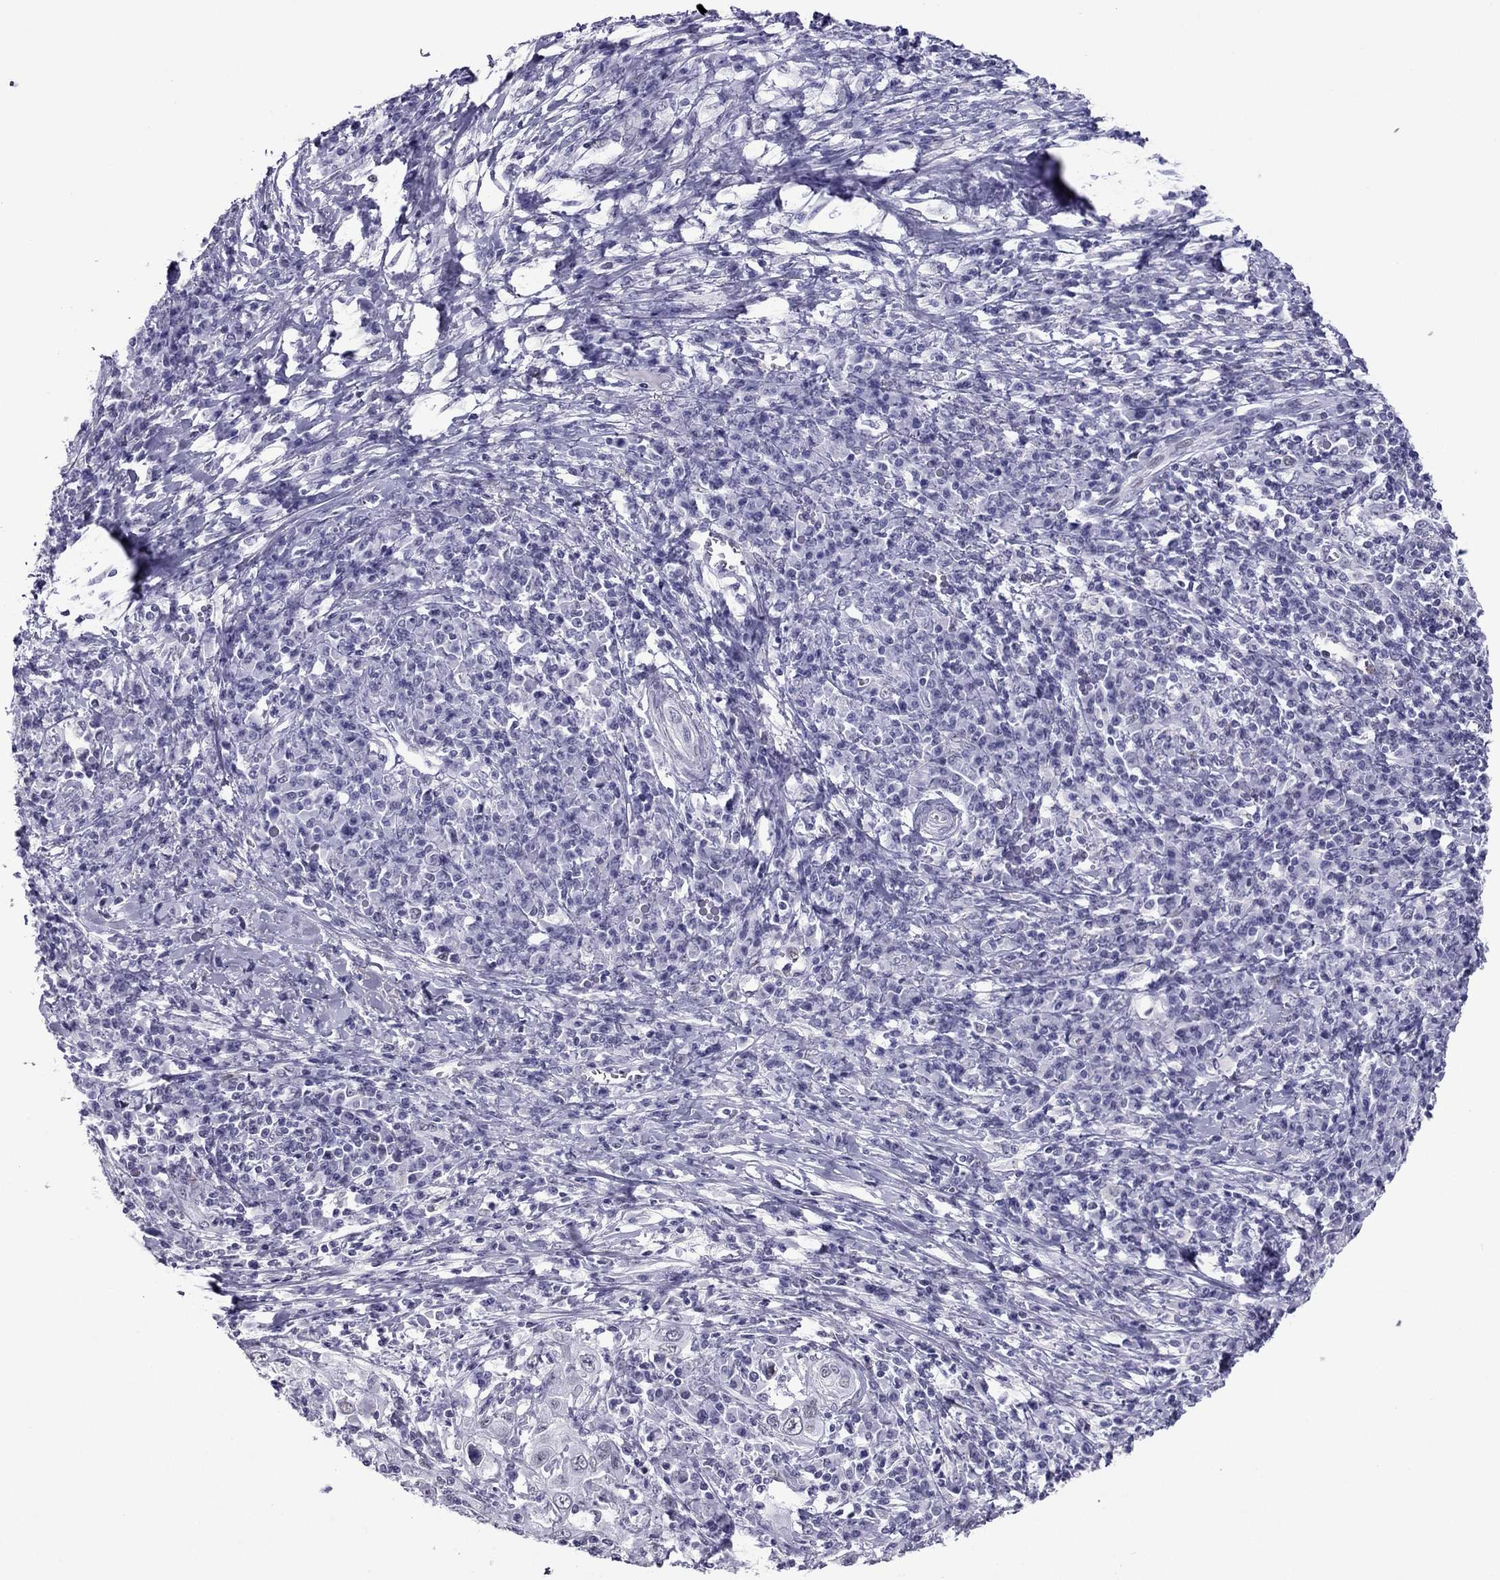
{"staining": {"intensity": "negative", "quantity": "none", "location": "none"}, "tissue": "cervical cancer", "cell_type": "Tumor cells", "image_type": "cancer", "snomed": [{"axis": "morphology", "description": "Squamous cell carcinoma, NOS"}, {"axis": "topography", "description": "Cervix"}], "caption": "Cervical cancer (squamous cell carcinoma) stained for a protein using IHC exhibits no staining tumor cells.", "gene": "MYLK3", "patient": {"sex": "female", "age": 46}}